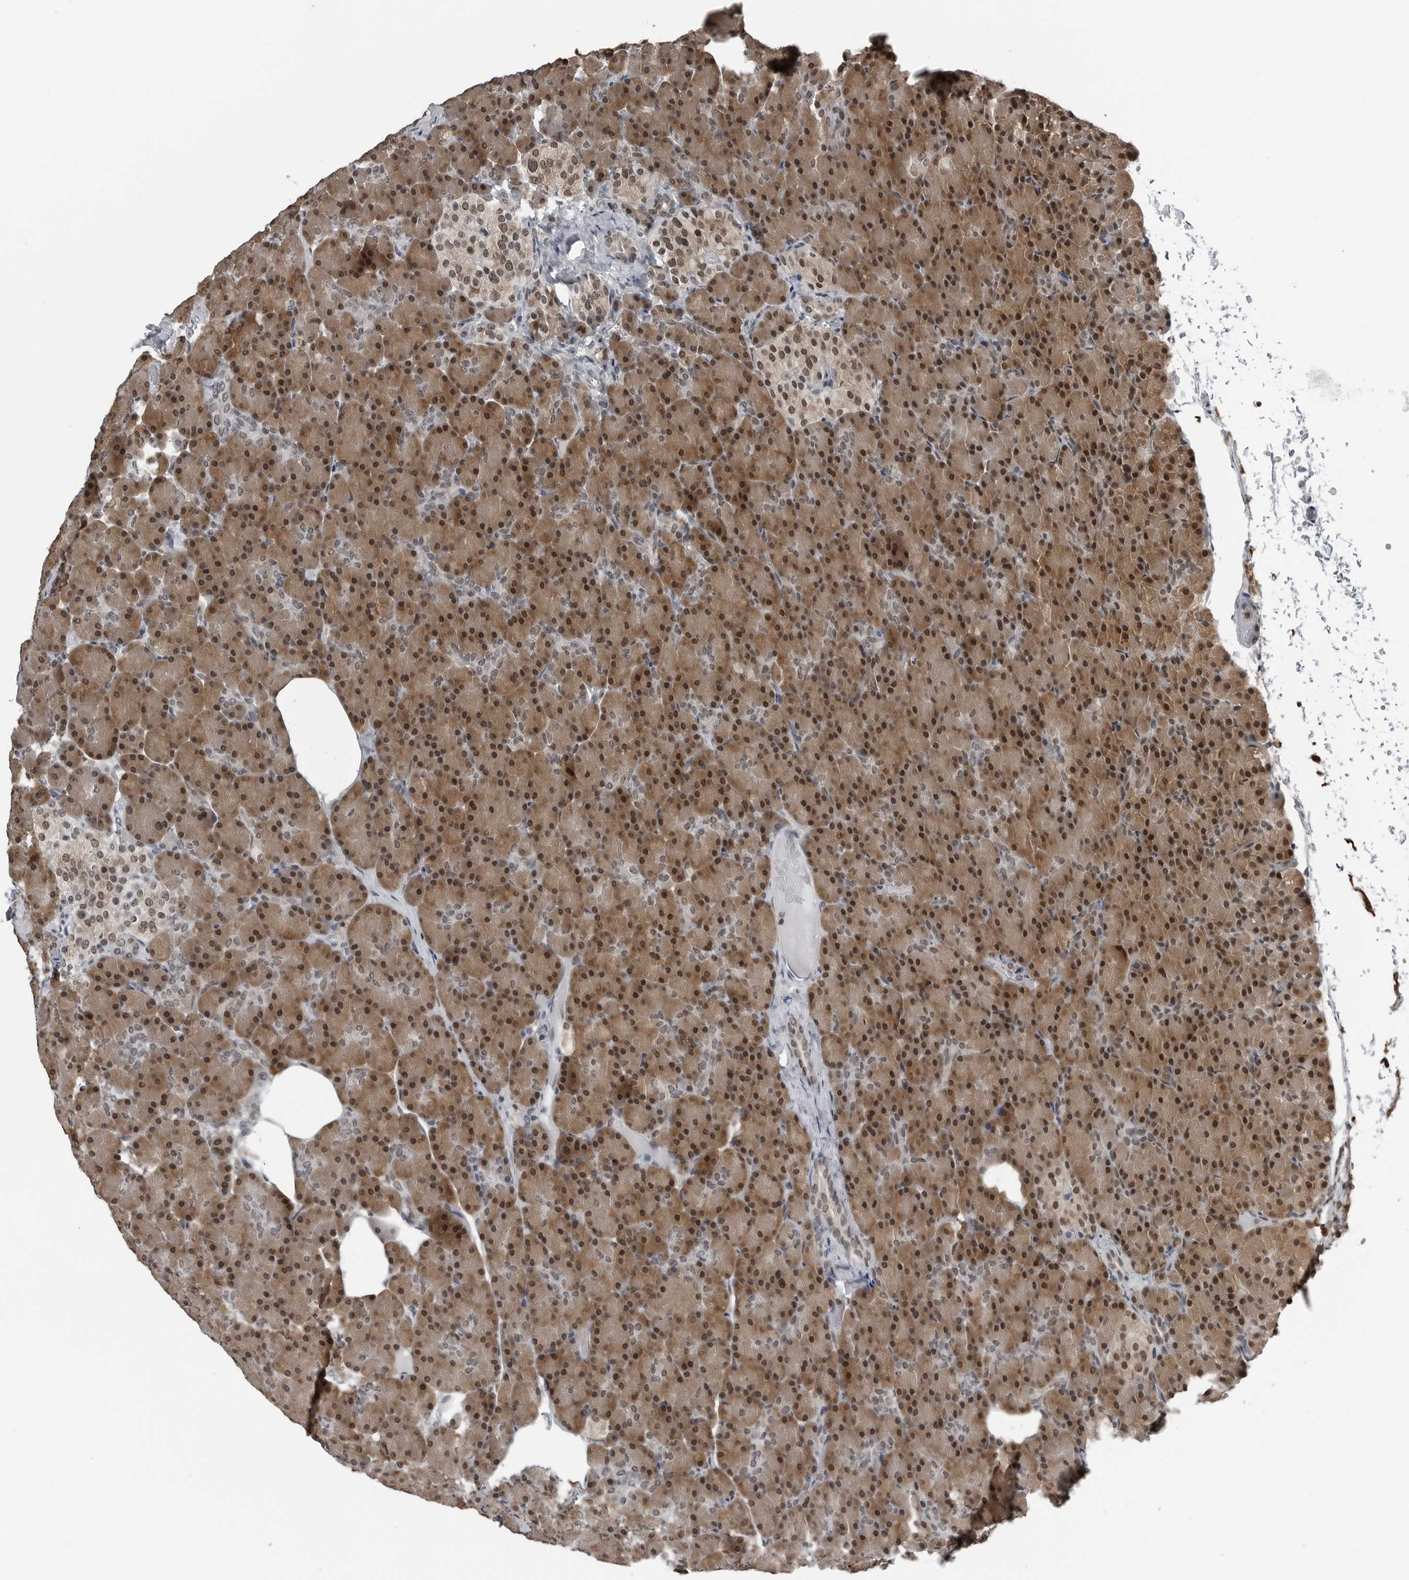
{"staining": {"intensity": "strong", "quantity": ">75%", "location": "cytoplasmic/membranous,nuclear"}, "tissue": "pancreas", "cell_type": "Exocrine glandular cells", "image_type": "normal", "snomed": [{"axis": "morphology", "description": "Normal tissue, NOS"}, {"axis": "topography", "description": "Pancreas"}], "caption": "Immunohistochemical staining of normal human pancreas demonstrates strong cytoplasmic/membranous,nuclear protein positivity in about >75% of exocrine glandular cells.", "gene": "AKR1A1", "patient": {"sex": "female", "age": 43}}